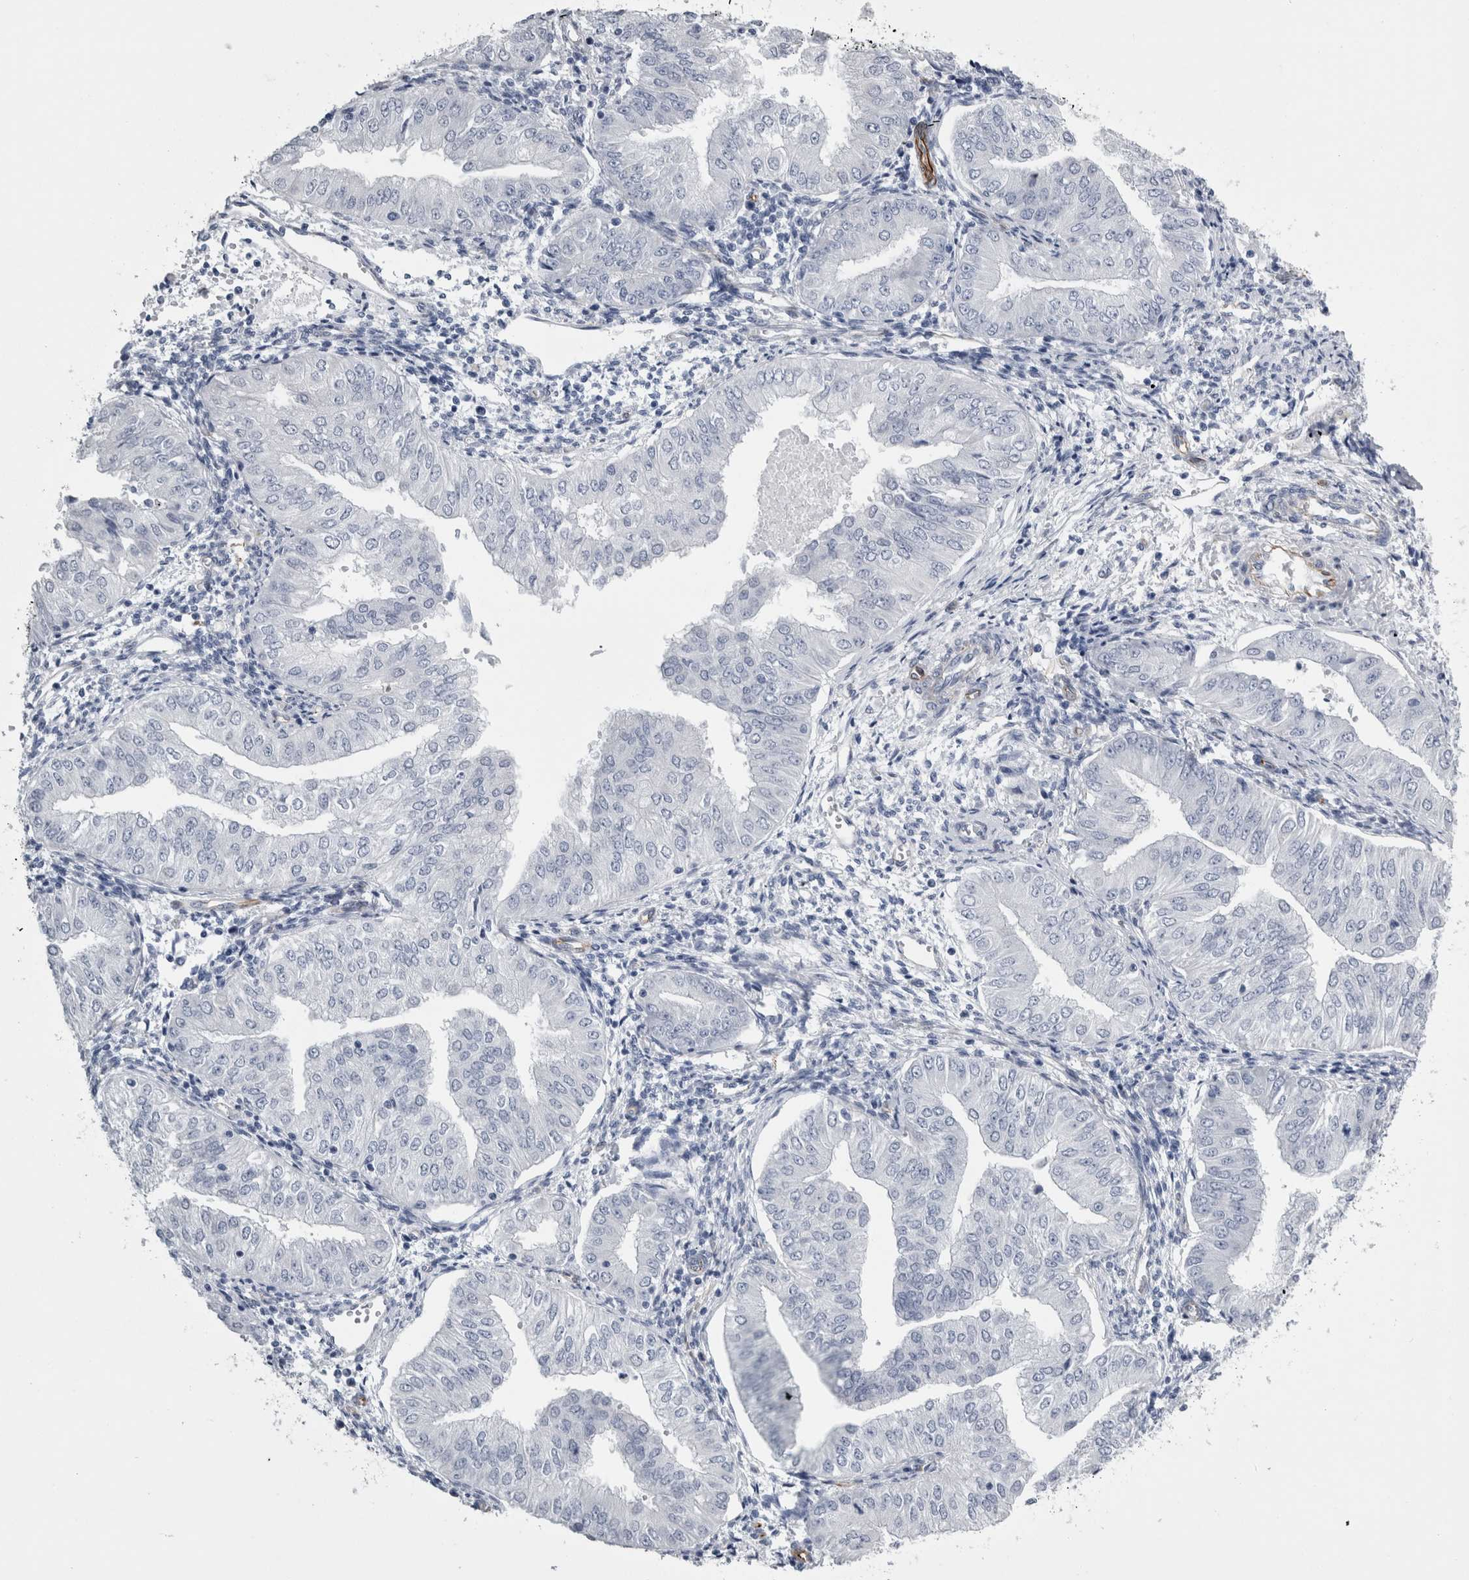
{"staining": {"intensity": "negative", "quantity": "none", "location": "none"}, "tissue": "endometrial cancer", "cell_type": "Tumor cells", "image_type": "cancer", "snomed": [{"axis": "morphology", "description": "Normal tissue, NOS"}, {"axis": "morphology", "description": "Adenocarcinoma, NOS"}, {"axis": "topography", "description": "Endometrium"}], "caption": "Human endometrial adenocarcinoma stained for a protein using immunohistochemistry (IHC) reveals no positivity in tumor cells.", "gene": "VWDE", "patient": {"sex": "female", "age": 53}}